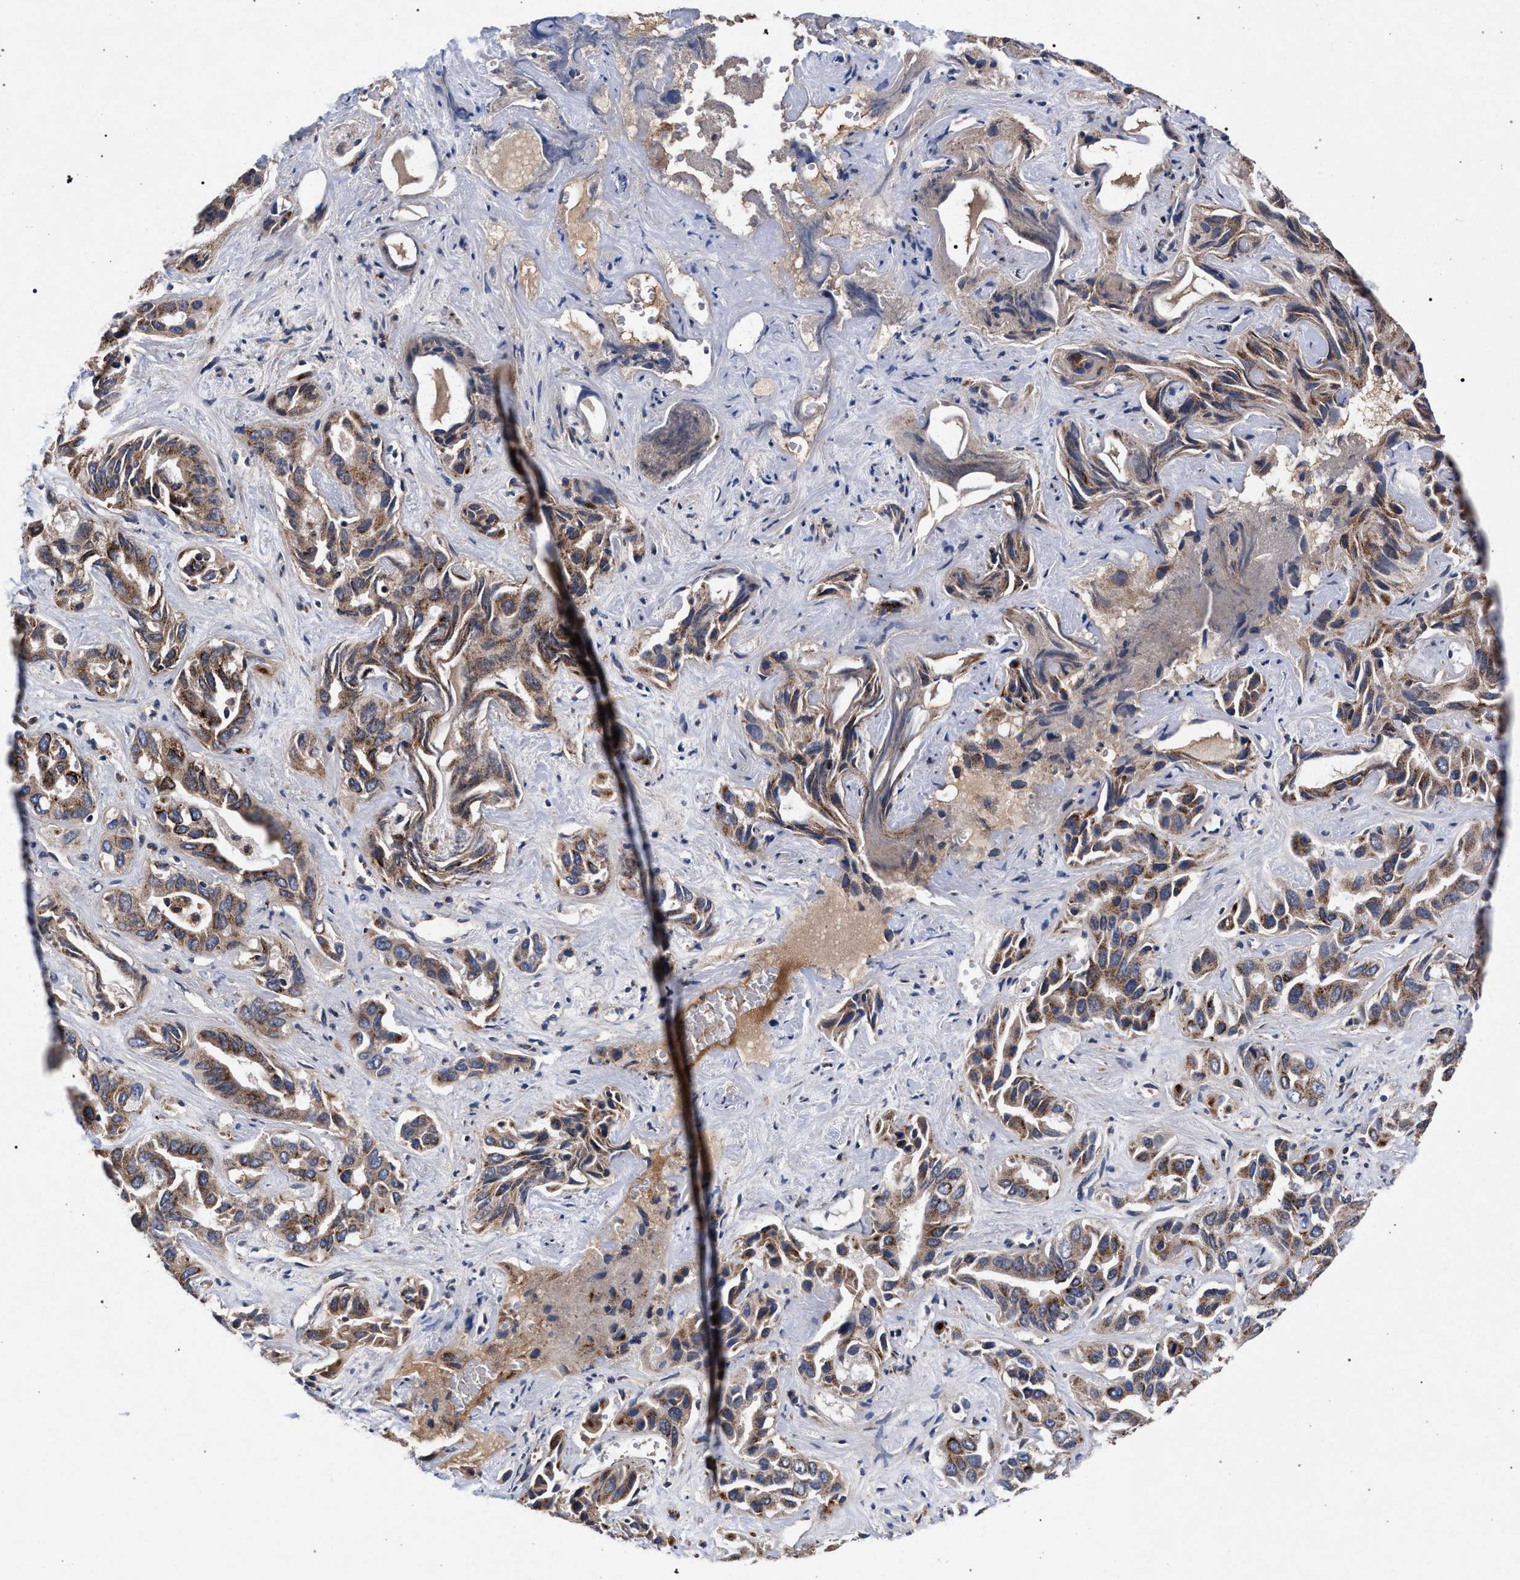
{"staining": {"intensity": "strong", "quantity": "25%-75%", "location": "cytoplasmic/membranous"}, "tissue": "liver cancer", "cell_type": "Tumor cells", "image_type": "cancer", "snomed": [{"axis": "morphology", "description": "Cholangiocarcinoma"}, {"axis": "topography", "description": "Liver"}], "caption": "High-power microscopy captured an immunohistochemistry photomicrograph of liver cancer, revealing strong cytoplasmic/membranous staining in about 25%-75% of tumor cells. (IHC, brightfield microscopy, high magnification).", "gene": "ACOX1", "patient": {"sex": "female", "age": 52}}